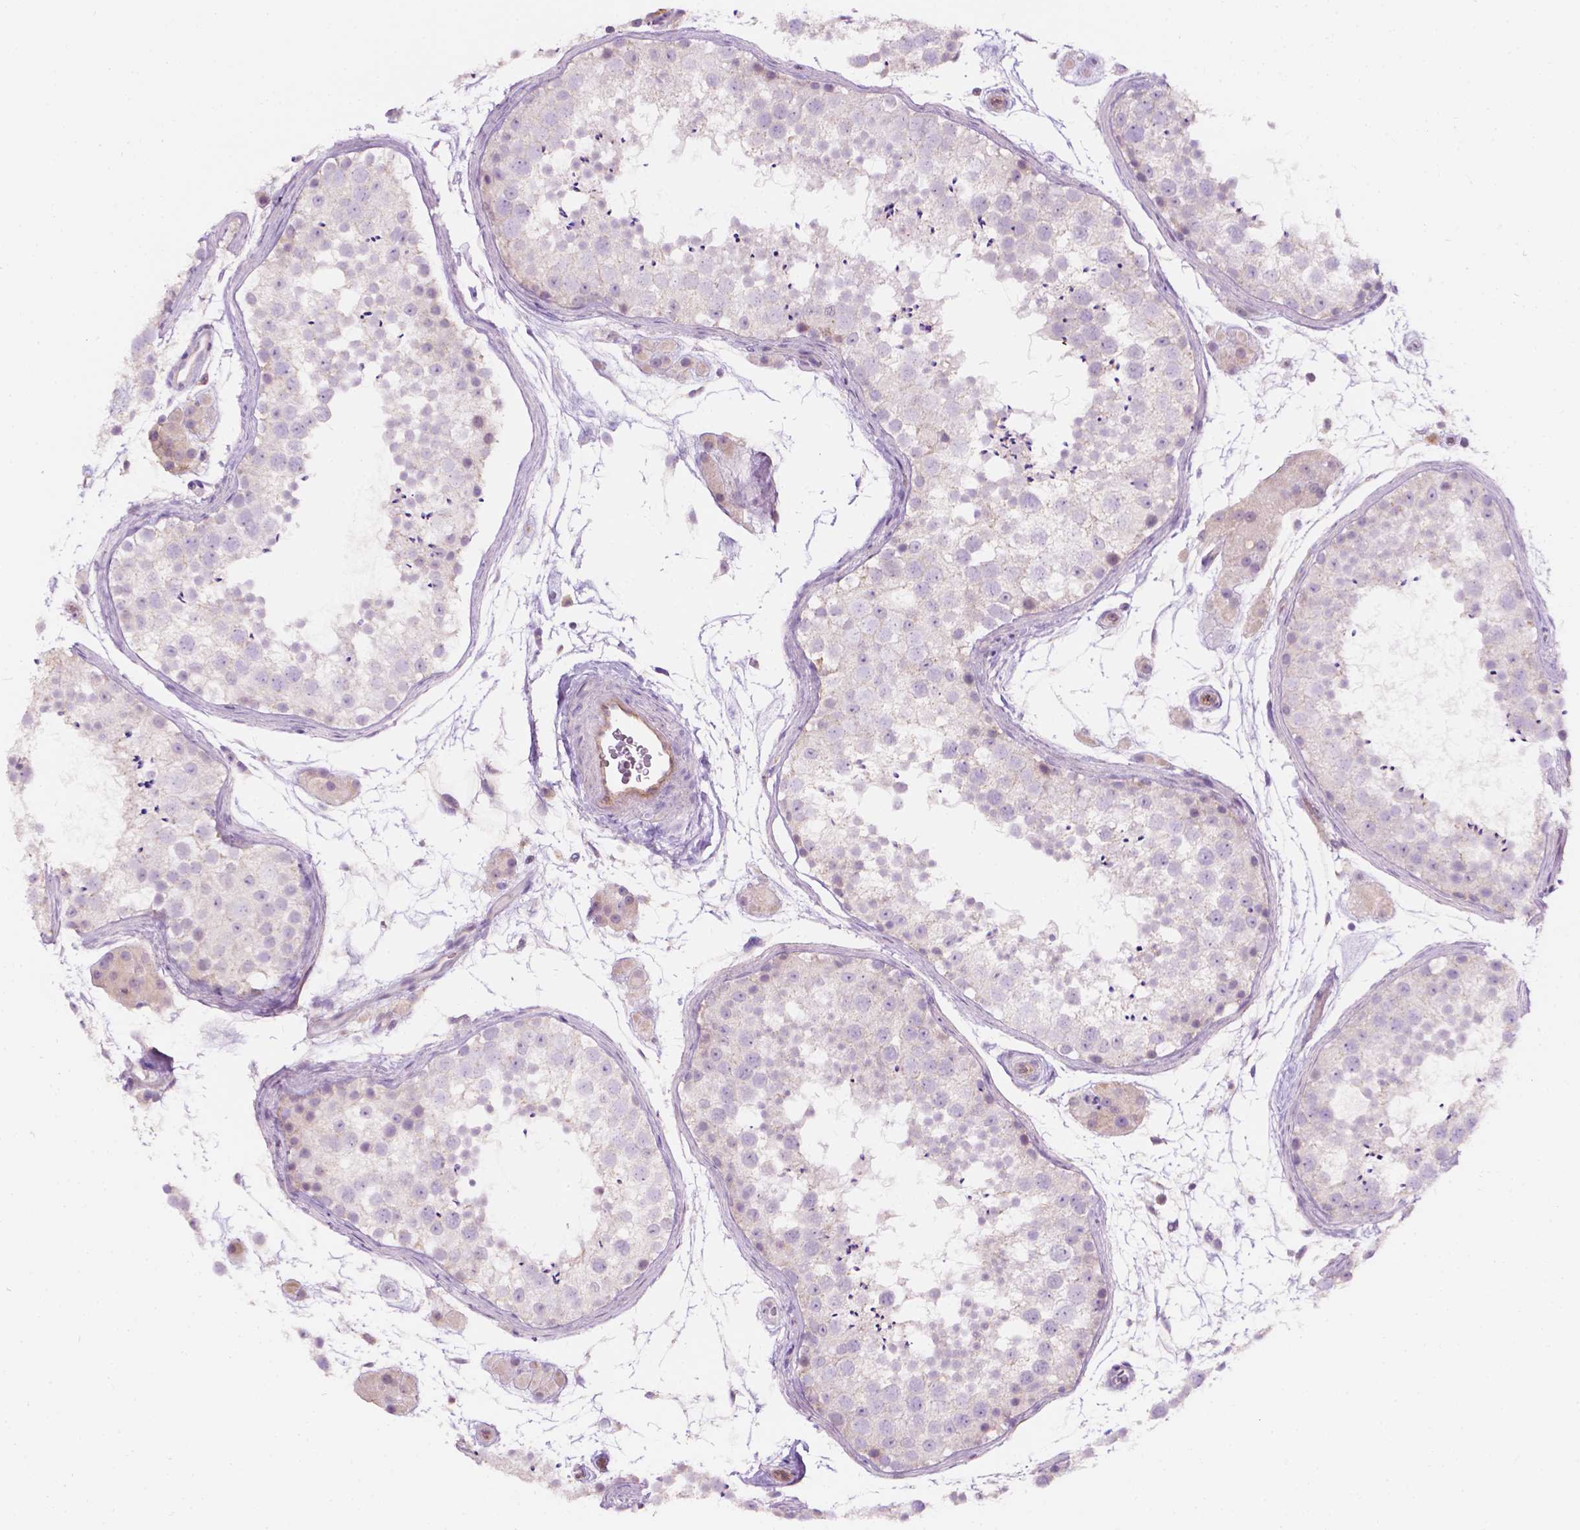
{"staining": {"intensity": "negative", "quantity": "none", "location": "none"}, "tissue": "testis", "cell_type": "Cells in seminiferous ducts", "image_type": "normal", "snomed": [{"axis": "morphology", "description": "Normal tissue, NOS"}, {"axis": "topography", "description": "Testis"}], "caption": "A photomicrograph of human testis is negative for staining in cells in seminiferous ducts. Brightfield microscopy of IHC stained with DAB (3,3'-diaminobenzidine) (brown) and hematoxylin (blue), captured at high magnification.", "gene": "NOS1AP", "patient": {"sex": "male", "age": 41}}